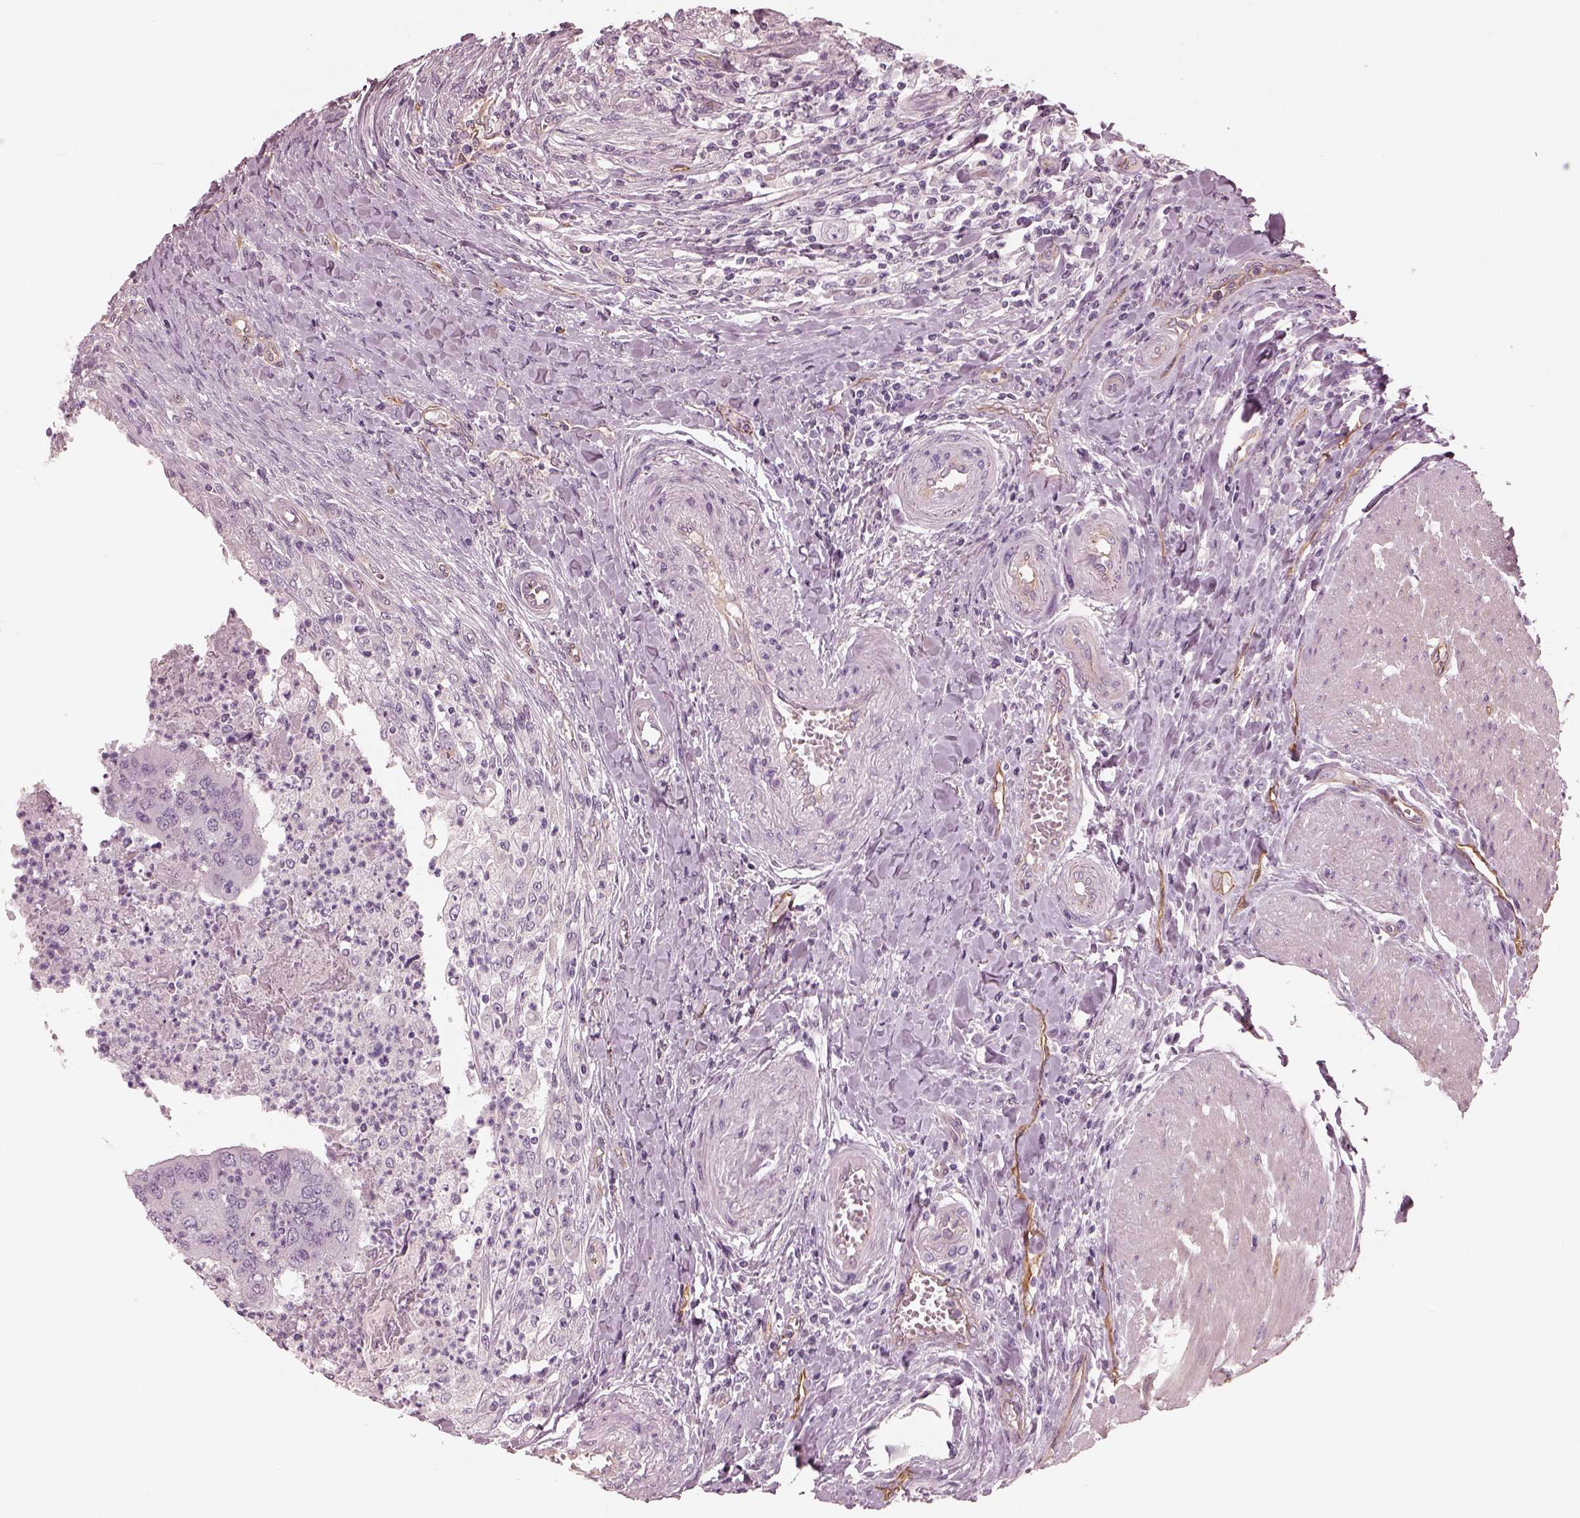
{"staining": {"intensity": "negative", "quantity": "none", "location": "none"}, "tissue": "colorectal cancer", "cell_type": "Tumor cells", "image_type": "cancer", "snomed": [{"axis": "morphology", "description": "Adenocarcinoma, NOS"}, {"axis": "topography", "description": "Colon"}], "caption": "DAB (3,3'-diaminobenzidine) immunohistochemical staining of colorectal cancer shows no significant staining in tumor cells.", "gene": "EIF4E1B", "patient": {"sex": "female", "age": 67}}